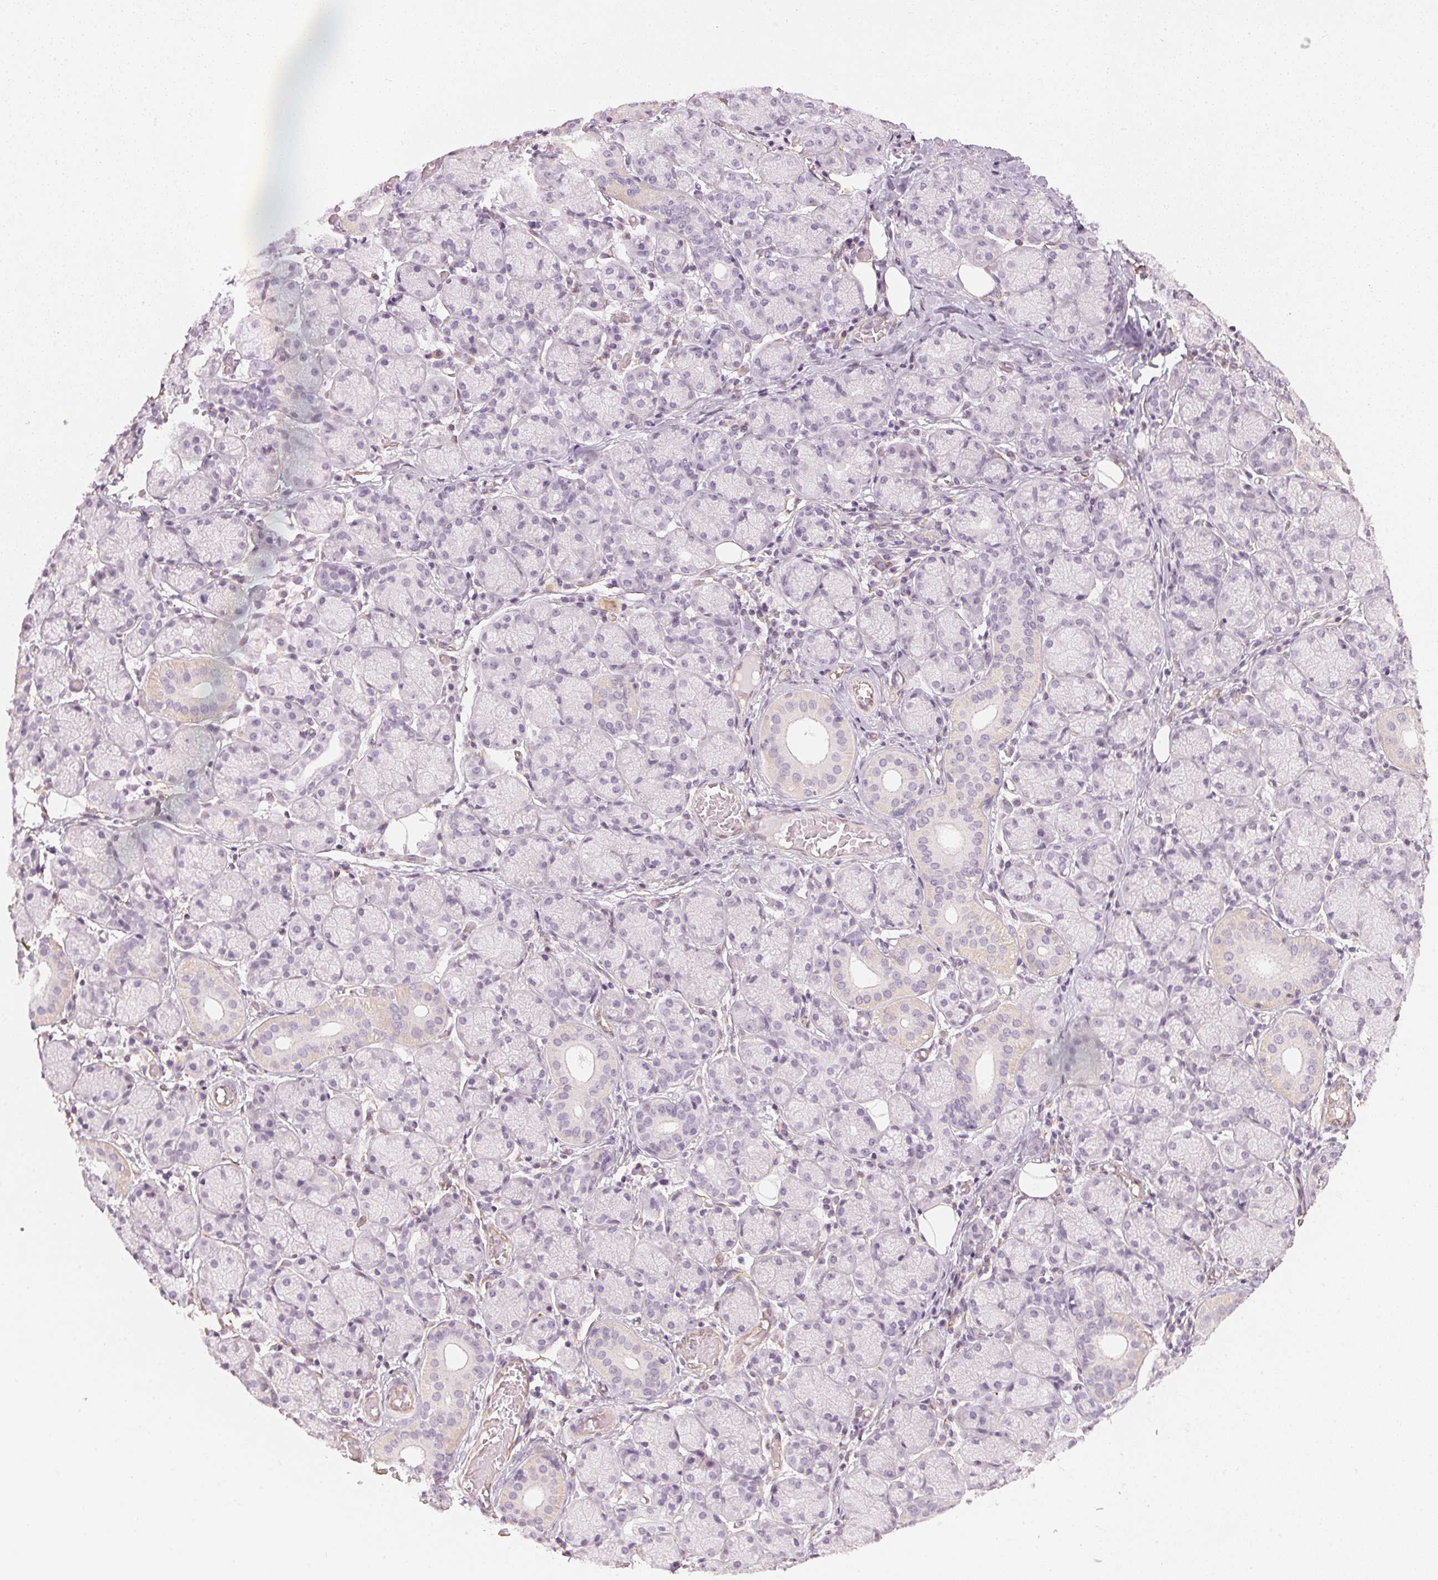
{"staining": {"intensity": "negative", "quantity": "none", "location": "none"}, "tissue": "salivary gland", "cell_type": "Glandular cells", "image_type": "normal", "snomed": [{"axis": "morphology", "description": "Normal tissue, NOS"}, {"axis": "topography", "description": "Salivary gland"}, {"axis": "topography", "description": "Peripheral nerve tissue"}], "caption": "Photomicrograph shows no protein expression in glandular cells of benign salivary gland.", "gene": "APLP1", "patient": {"sex": "female", "age": 24}}